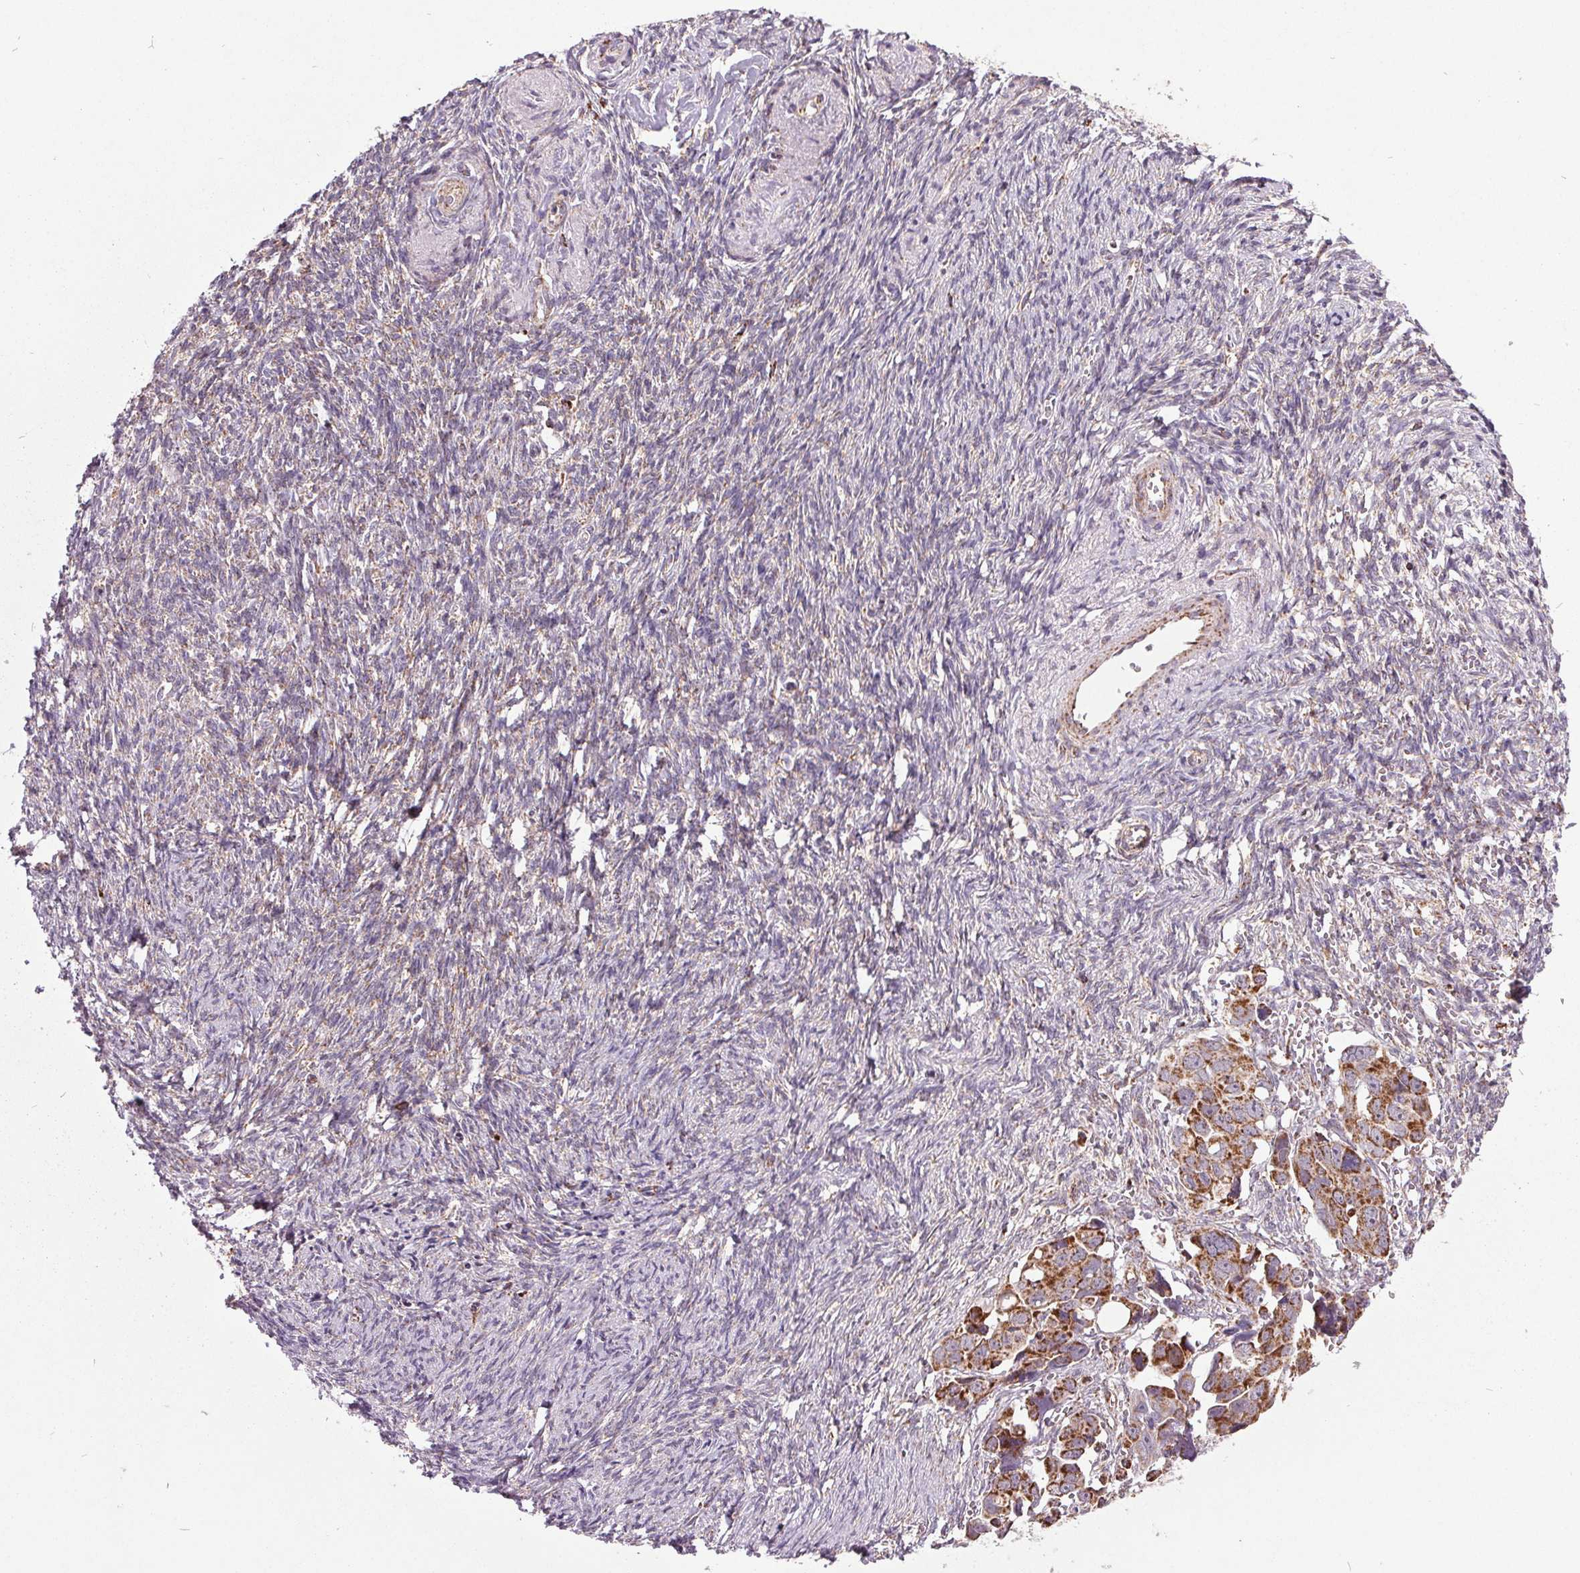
{"staining": {"intensity": "moderate", "quantity": ">75%", "location": "cytoplasmic/membranous"}, "tissue": "ovarian cancer", "cell_type": "Tumor cells", "image_type": "cancer", "snomed": [{"axis": "morphology", "description": "Cystadenocarcinoma, serous, NOS"}, {"axis": "topography", "description": "Ovary"}], "caption": "Moderate cytoplasmic/membranous staining for a protein is identified in about >75% of tumor cells of ovarian cancer (serous cystadenocarcinoma) using IHC.", "gene": "NDUFS6", "patient": {"sex": "female", "age": 59}}